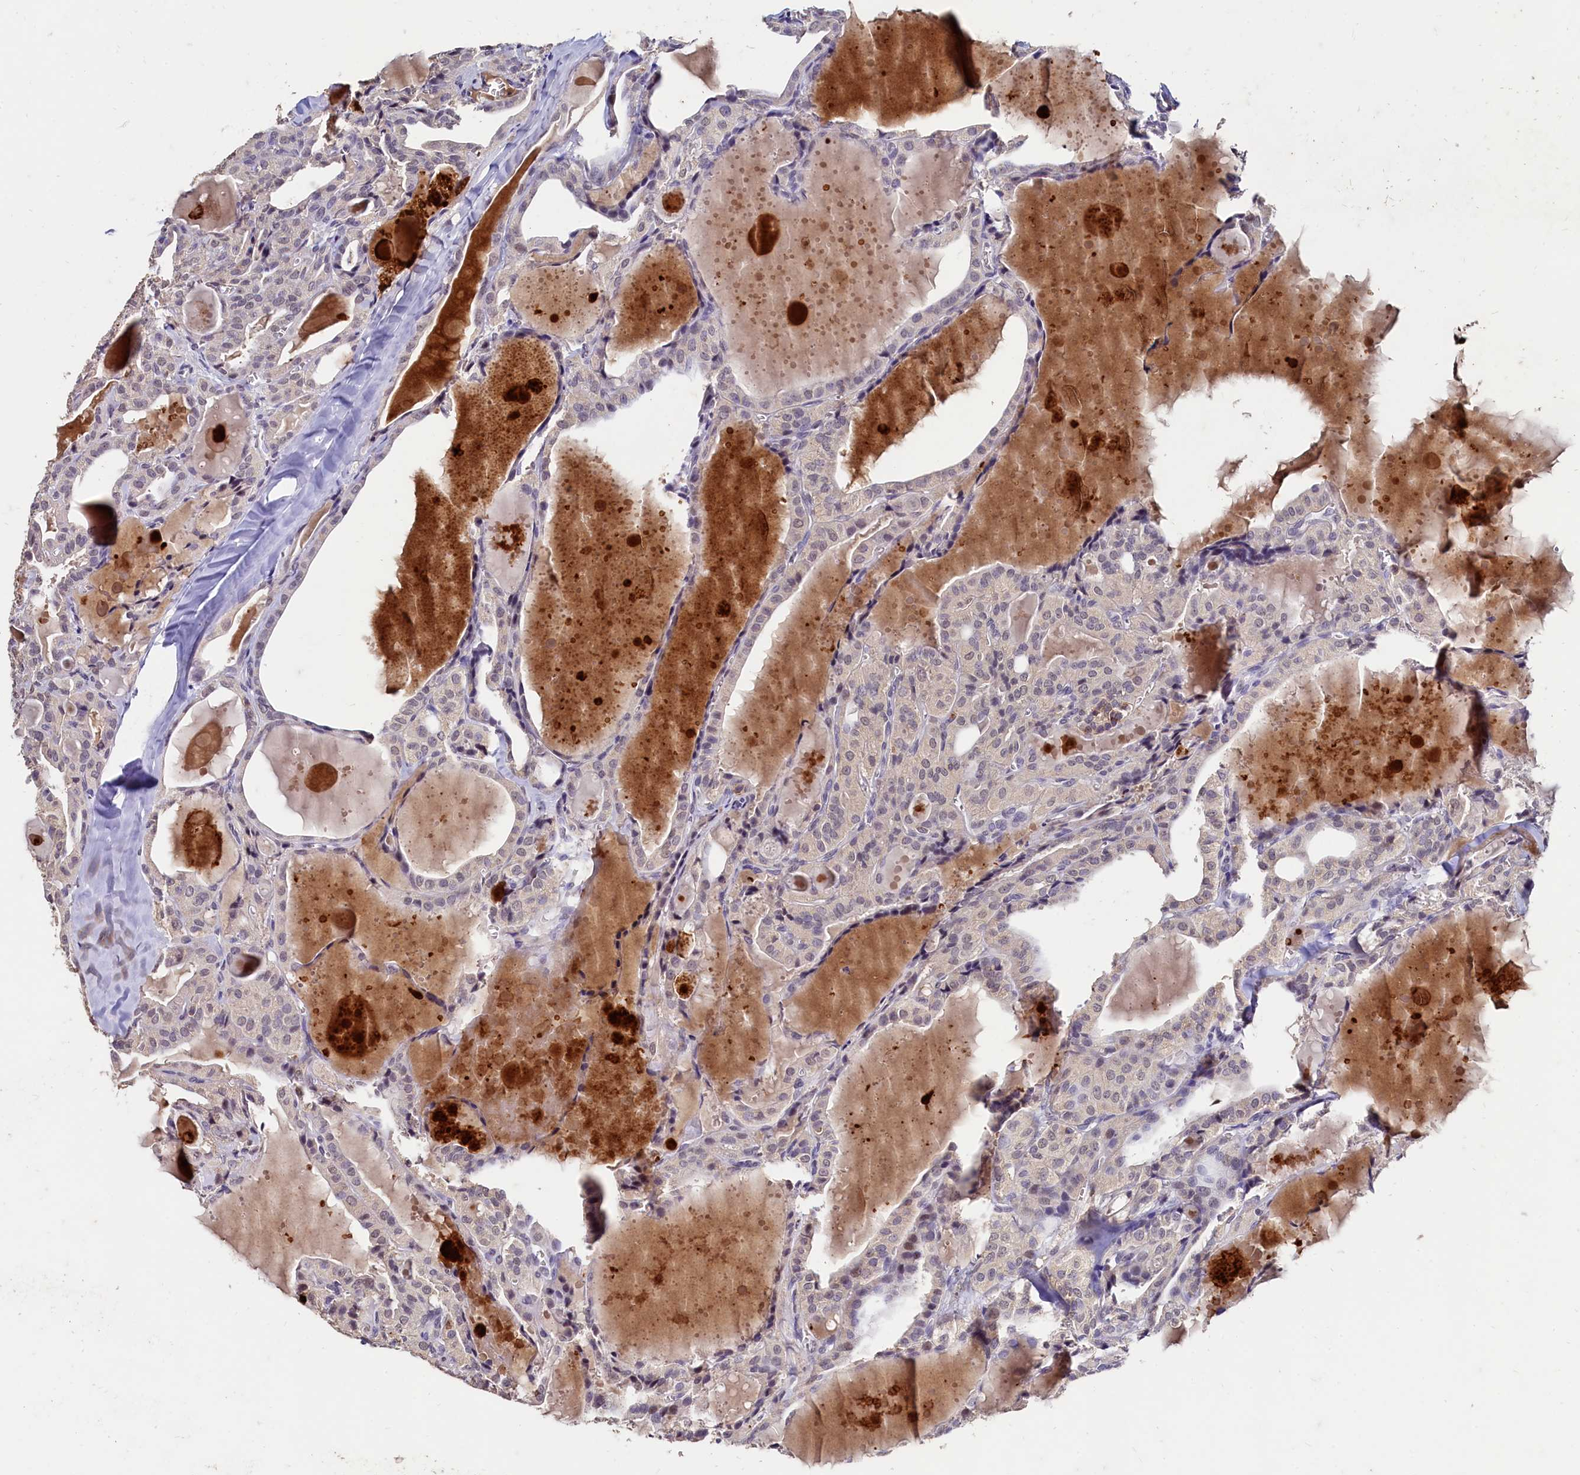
{"staining": {"intensity": "negative", "quantity": "none", "location": "none"}, "tissue": "thyroid cancer", "cell_type": "Tumor cells", "image_type": "cancer", "snomed": [{"axis": "morphology", "description": "Papillary adenocarcinoma, NOS"}, {"axis": "topography", "description": "Thyroid gland"}], "caption": "This micrograph is of thyroid cancer (papillary adenocarcinoma) stained with immunohistochemistry (IHC) to label a protein in brown with the nuclei are counter-stained blue. There is no positivity in tumor cells. The staining was performed using DAB to visualize the protein expression in brown, while the nuclei were stained in blue with hematoxylin (Magnification: 20x).", "gene": "CSTPP1", "patient": {"sex": "male", "age": 52}}